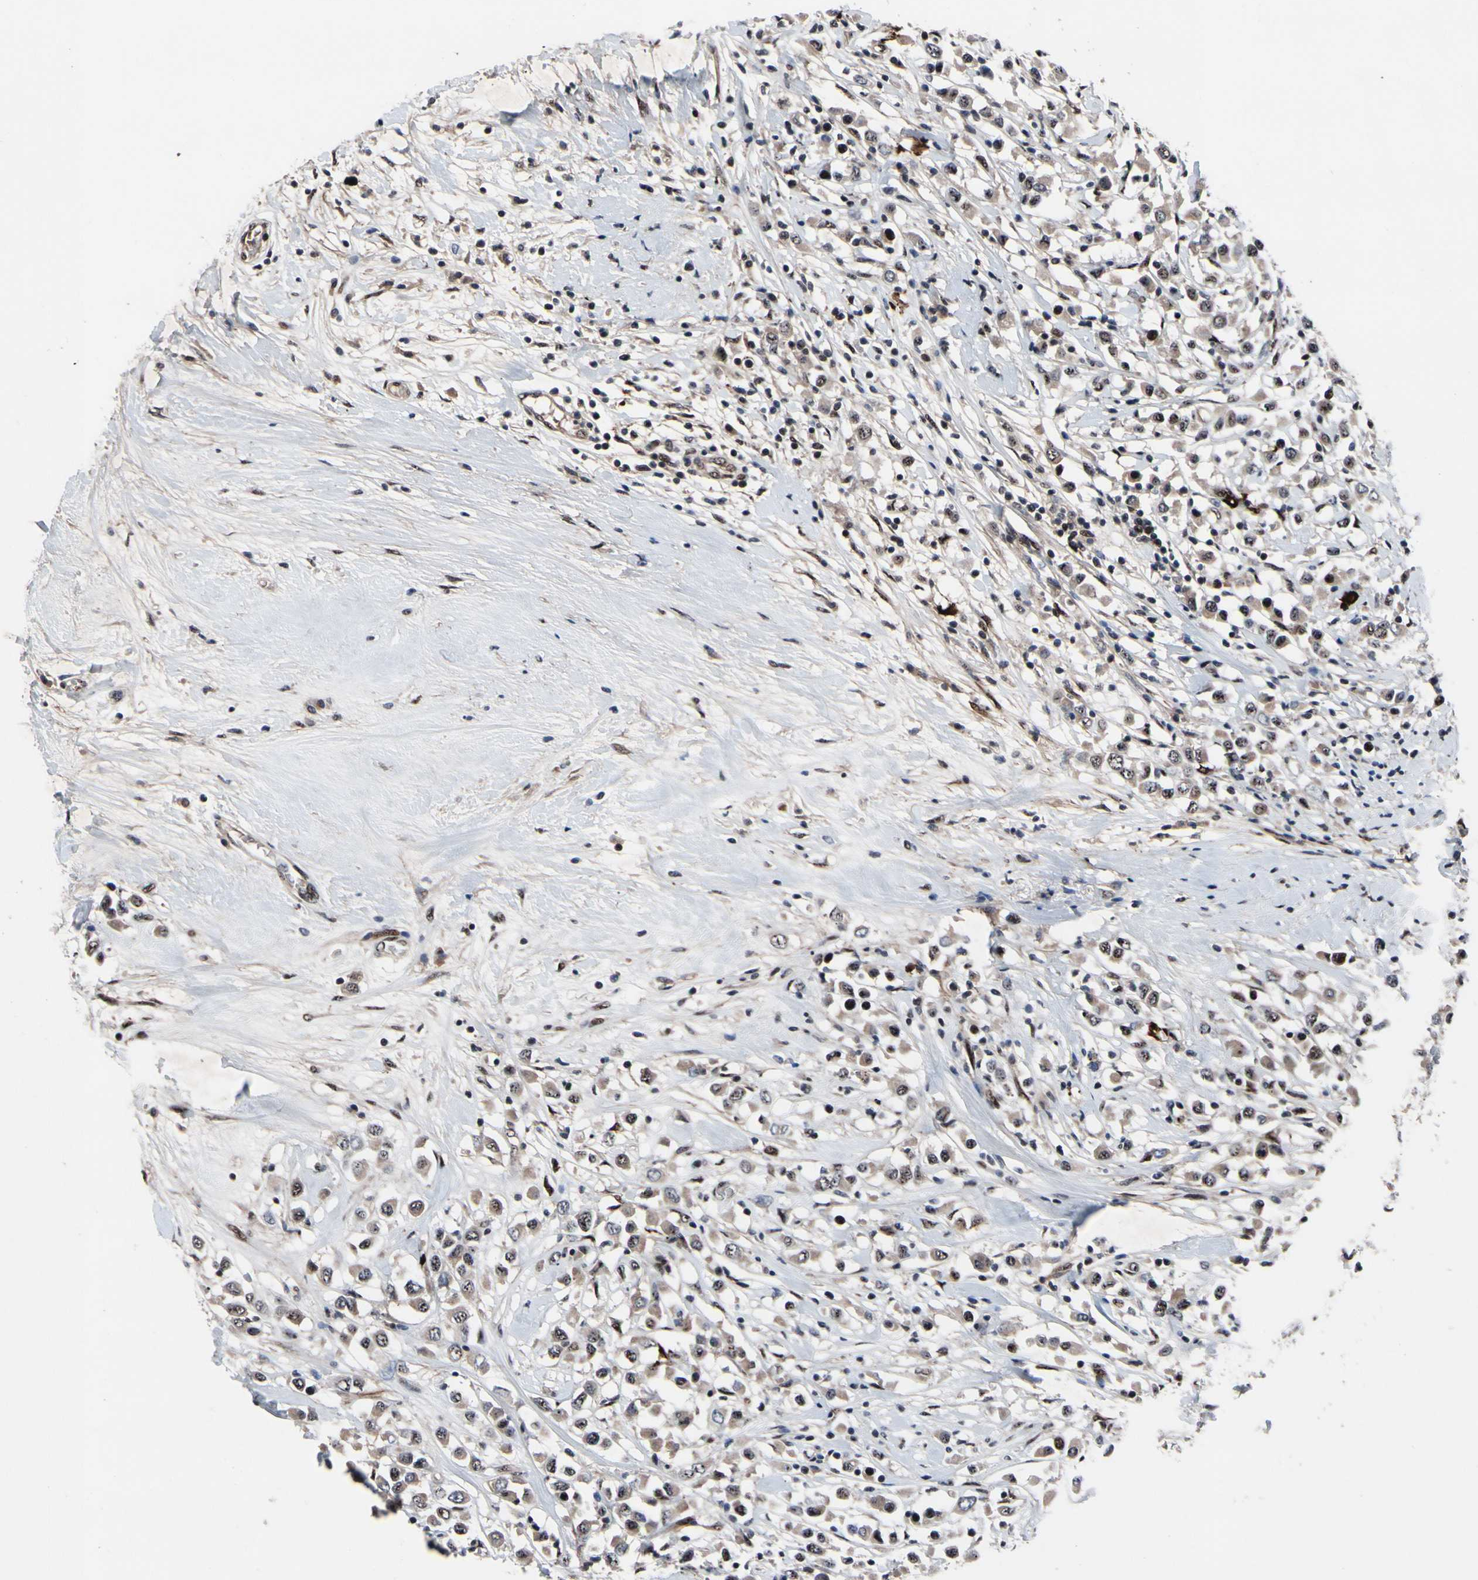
{"staining": {"intensity": "weak", "quantity": ">75%", "location": "cytoplasmic/membranous,nuclear"}, "tissue": "breast cancer", "cell_type": "Tumor cells", "image_type": "cancer", "snomed": [{"axis": "morphology", "description": "Duct carcinoma"}, {"axis": "topography", "description": "Breast"}], "caption": "High-magnification brightfield microscopy of invasive ductal carcinoma (breast) stained with DAB (3,3'-diaminobenzidine) (brown) and counterstained with hematoxylin (blue). tumor cells exhibit weak cytoplasmic/membranous and nuclear expression is appreciated in approximately>75% of cells.", "gene": "SOX7", "patient": {"sex": "female", "age": 61}}